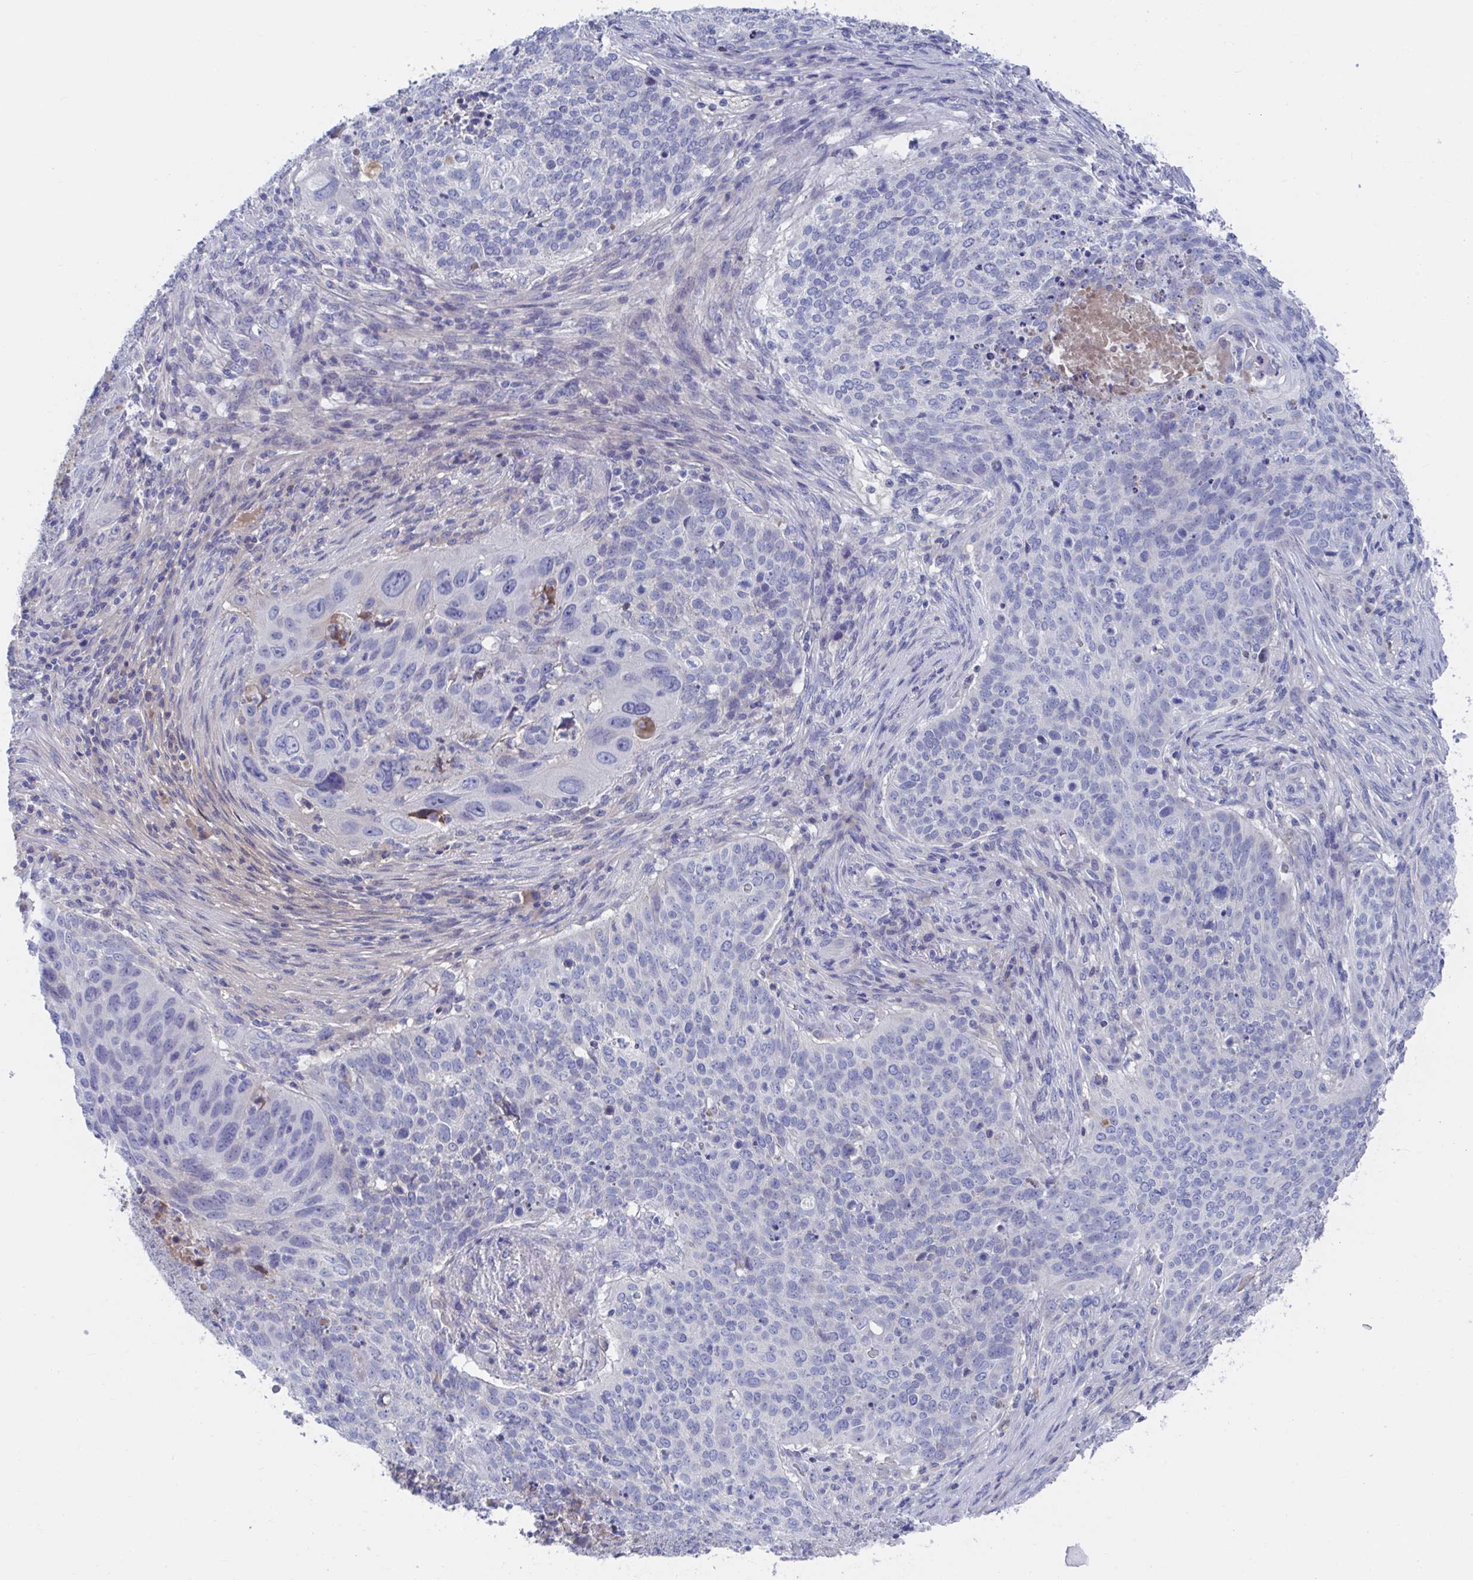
{"staining": {"intensity": "negative", "quantity": "none", "location": "none"}, "tissue": "lung cancer", "cell_type": "Tumor cells", "image_type": "cancer", "snomed": [{"axis": "morphology", "description": "Squamous cell carcinoma, NOS"}, {"axis": "topography", "description": "Lung"}], "caption": "This is an immunohistochemistry histopathology image of human lung squamous cell carcinoma. There is no expression in tumor cells.", "gene": "TNFAIP6", "patient": {"sex": "male", "age": 63}}